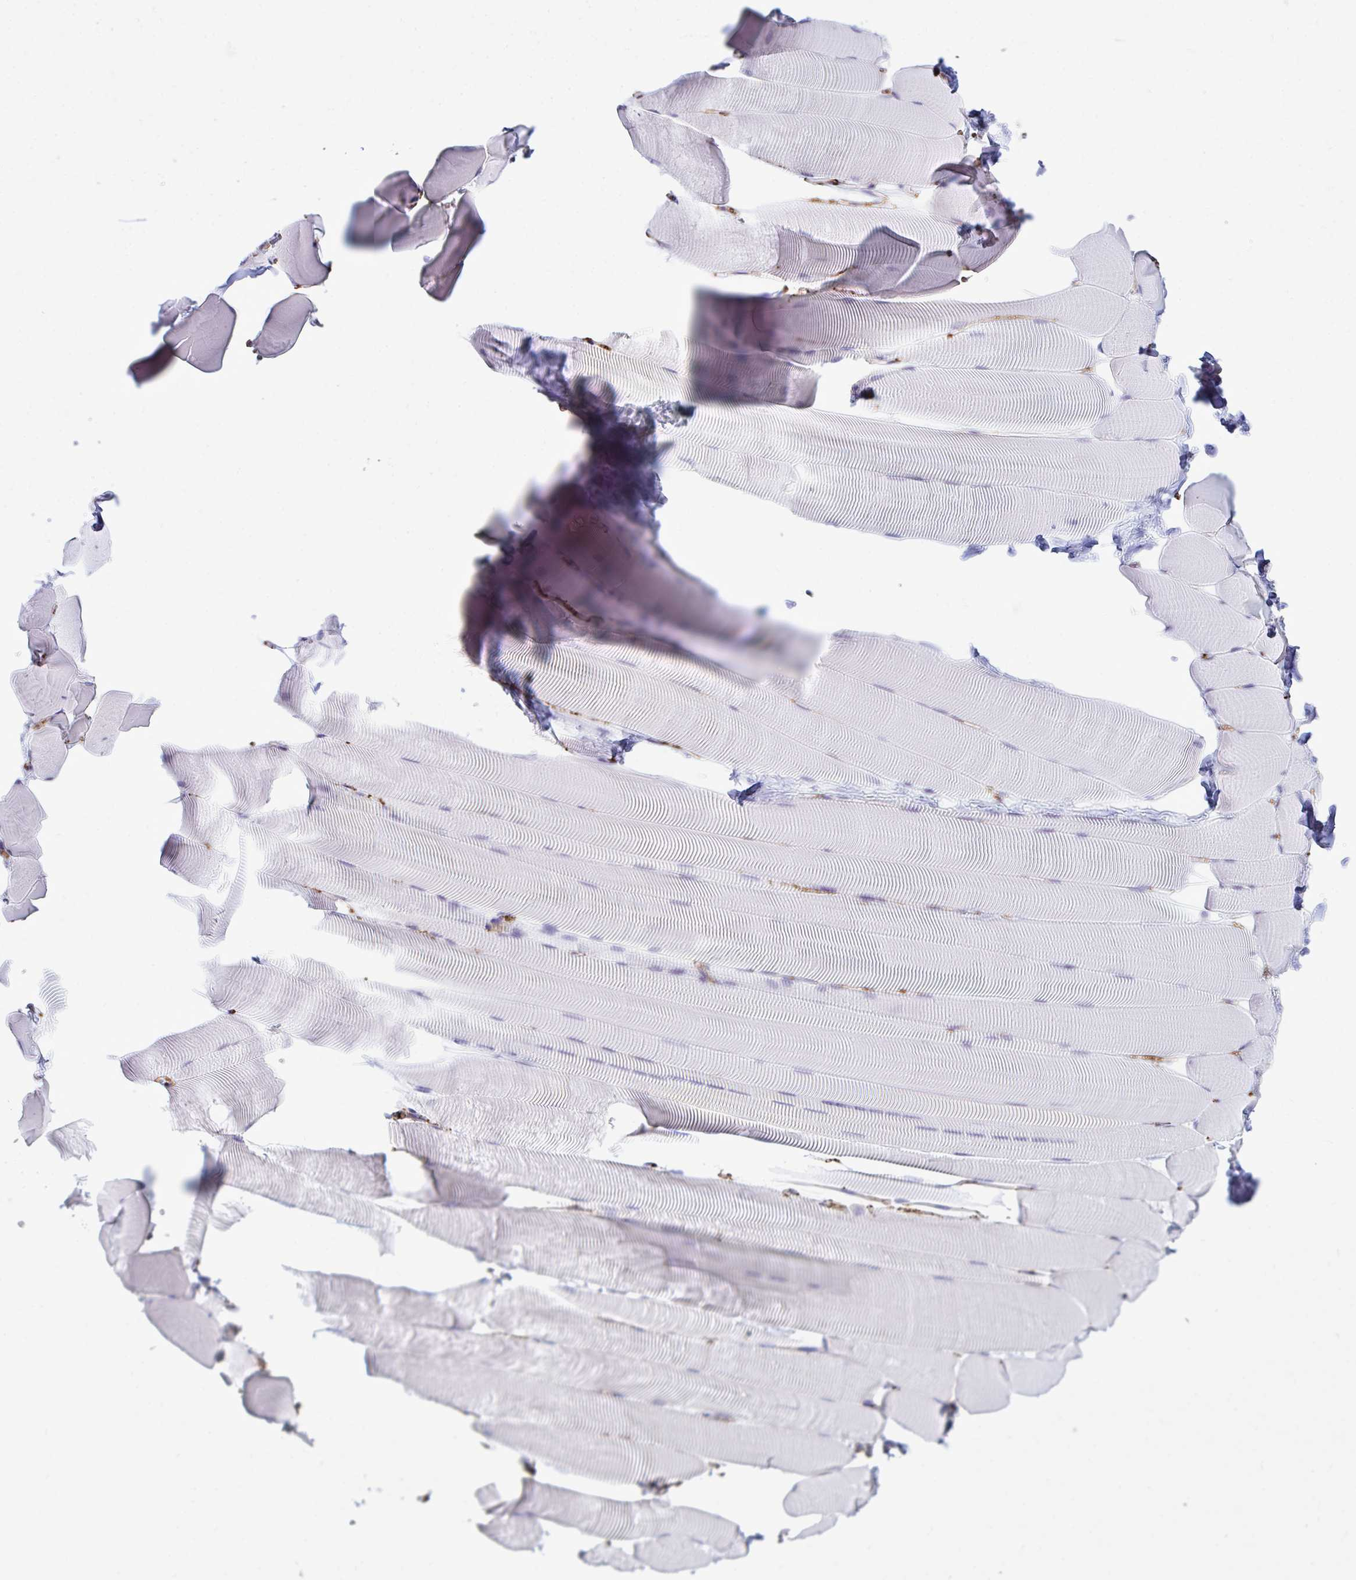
{"staining": {"intensity": "negative", "quantity": "none", "location": "none"}, "tissue": "skeletal muscle", "cell_type": "Myocytes", "image_type": "normal", "snomed": [{"axis": "morphology", "description": "Normal tissue, NOS"}, {"axis": "topography", "description": "Skeletal muscle"}], "caption": "Human skeletal muscle stained for a protein using IHC demonstrates no positivity in myocytes.", "gene": "UBL3", "patient": {"sex": "male", "age": 25}}